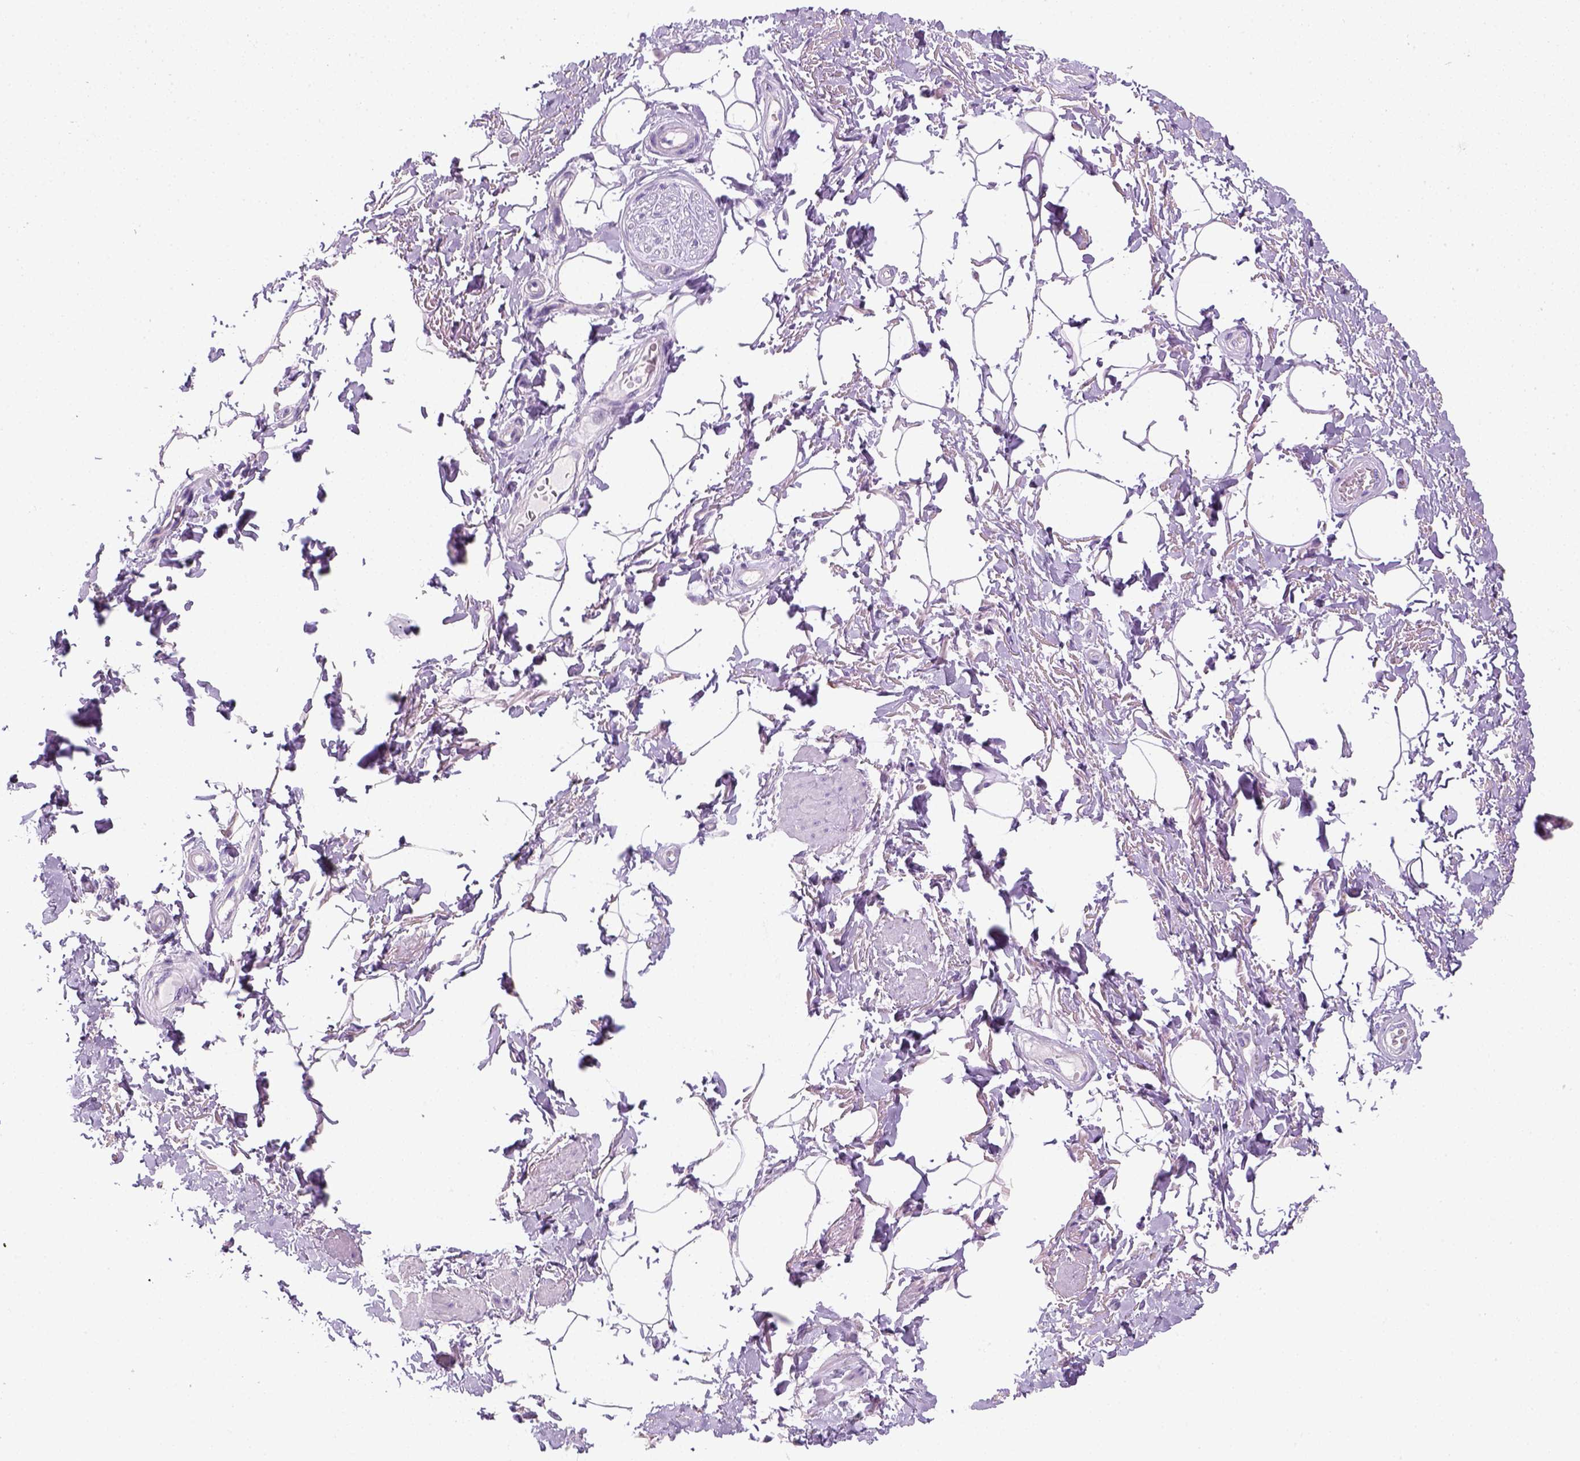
{"staining": {"intensity": "negative", "quantity": "none", "location": "none"}, "tissue": "adipose tissue", "cell_type": "Adipocytes", "image_type": "normal", "snomed": [{"axis": "morphology", "description": "Normal tissue, NOS"}, {"axis": "topography", "description": "Peripheral nerve tissue"}], "caption": "Adipose tissue was stained to show a protein in brown. There is no significant expression in adipocytes. The staining was performed using DAB (3,3'-diaminobenzidine) to visualize the protein expression in brown, while the nuclei were stained in blue with hematoxylin (Magnification: 20x).", "gene": "KRT71", "patient": {"sex": "male", "age": 51}}